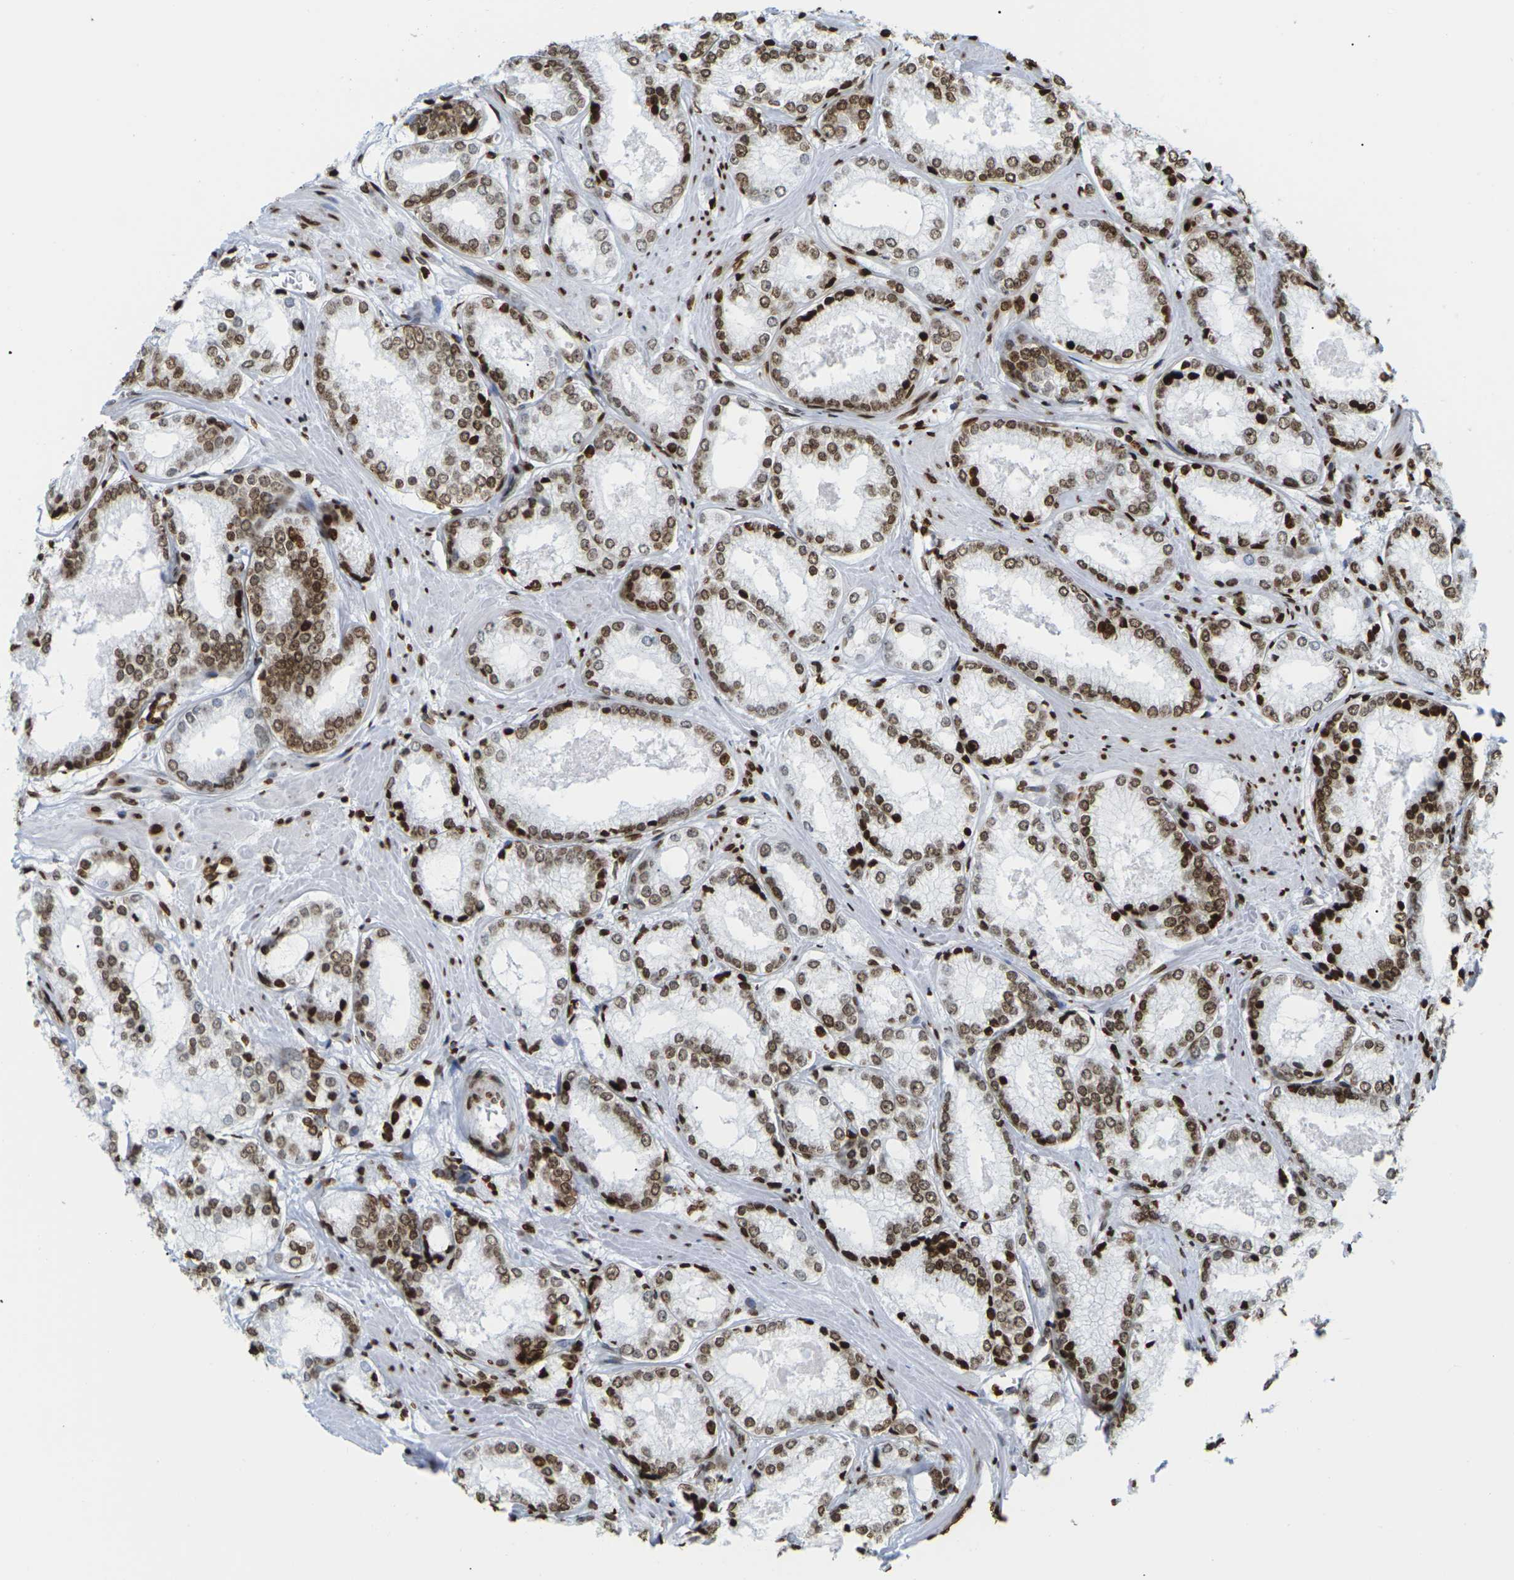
{"staining": {"intensity": "strong", "quantity": ">75%", "location": "cytoplasmic/membranous,nuclear"}, "tissue": "prostate cancer", "cell_type": "Tumor cells", "image_type": "cancer", "snomed": [{"axis": "morphology", "description": "Adenocarcinoma, Low grade"}, {"axis": "topography", "description": "Prostate"}], "caption": "Prostate low-grade adenocarcinoma stained with DAB (3,3'-diaminobenzidine) immunohistochemistry (IHC) reveals high levels of strong cytoplasmic/membranous and nuclear positivity in about >75% of tumor cells.", "gene": "H2AC21", "patient": {"sex": "male", "age": 64}}